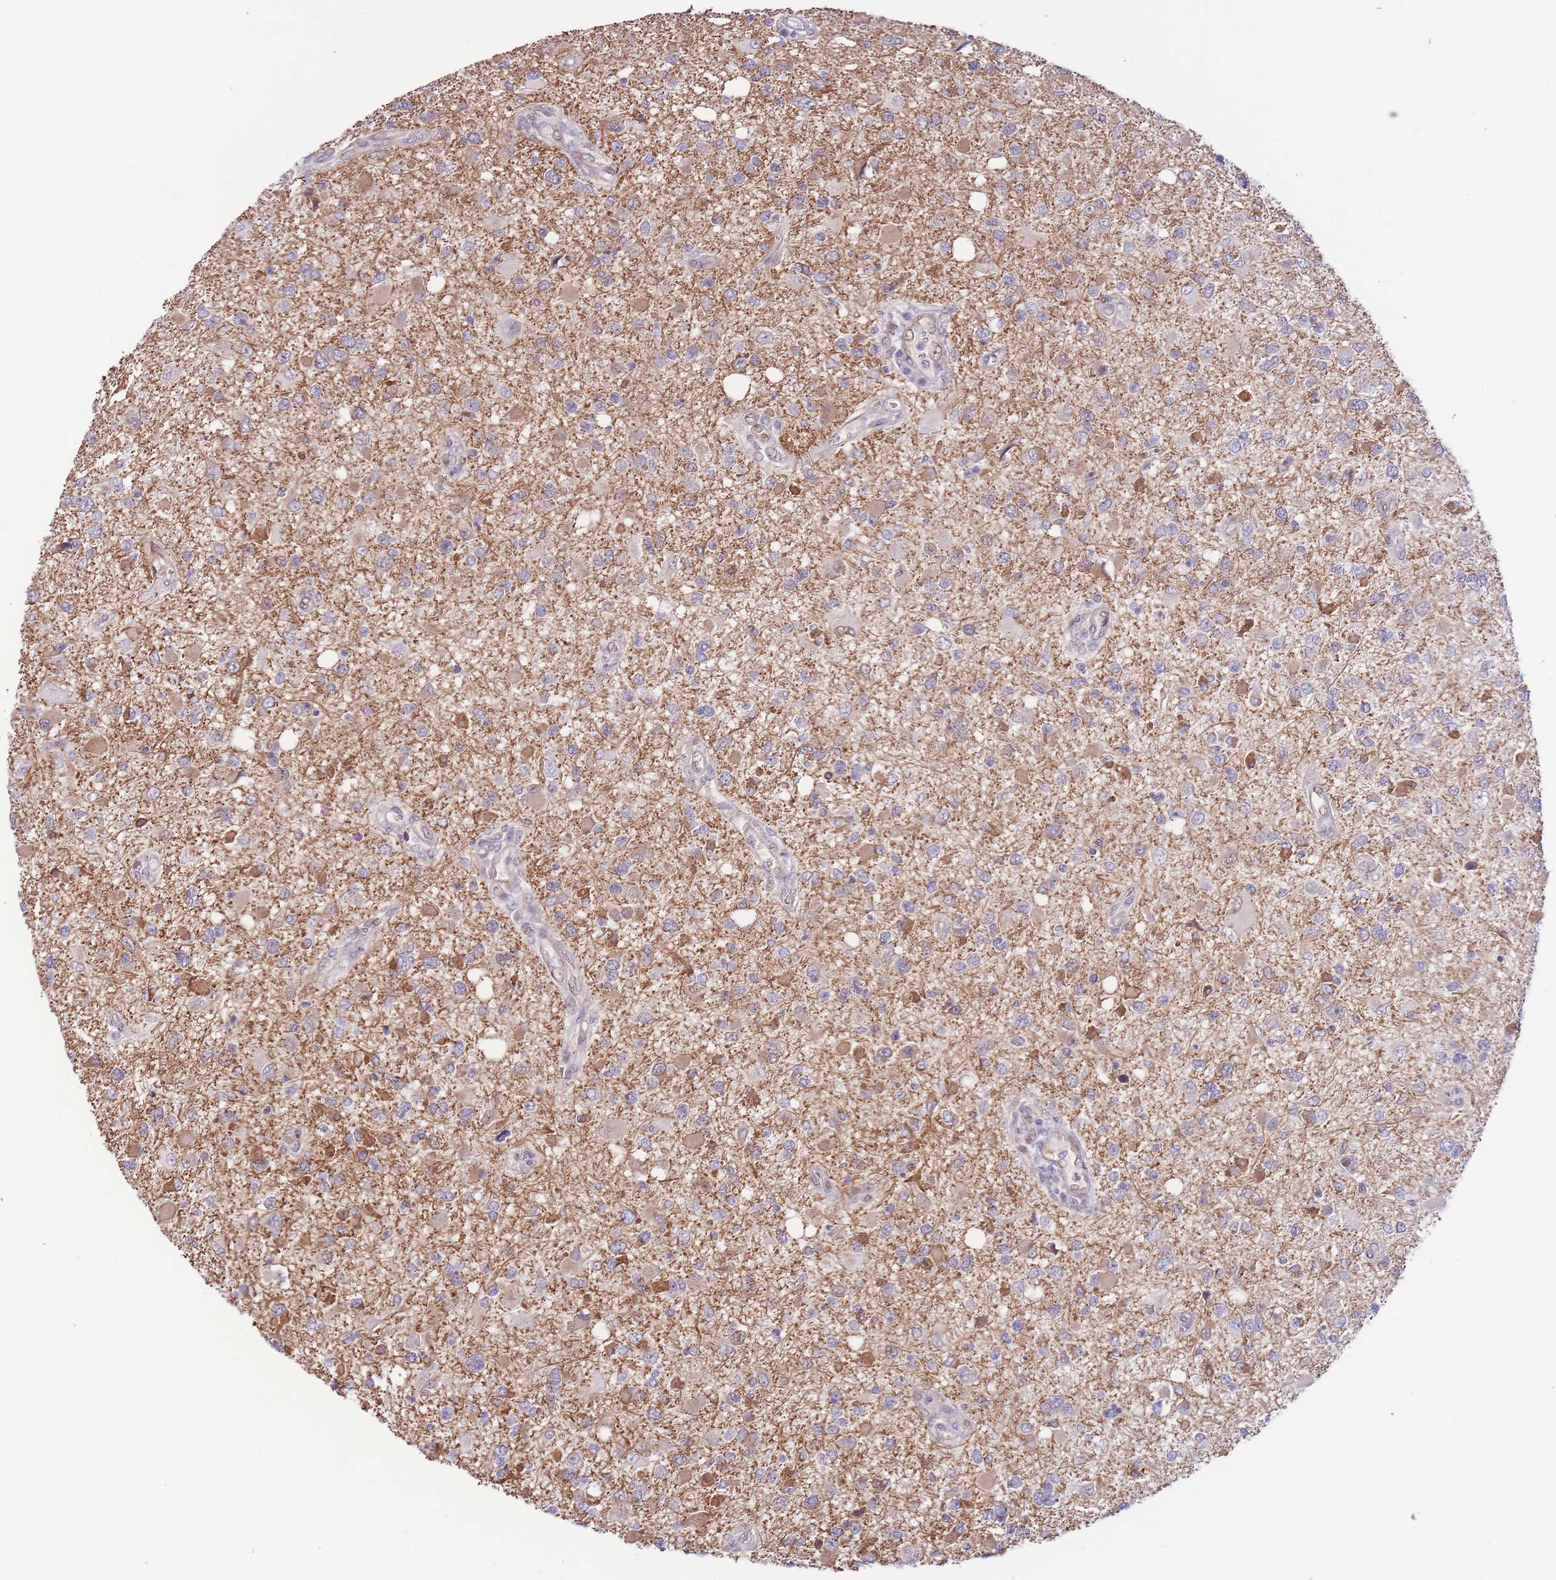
{"staining": {"intensity": "negative", "quantity": "none", "location": "none"}, "tissue": "glioma", "cell_type": "Tumor cells", "image_type": "cancer", "snomed": [{"axis": "morphology", "description": "Glioma, malignant, High grade"}, {"axis": "topography", "description": "Brain"}], "caption": "A photomicrograph of glioma stained for a protein shows no brown staining in tumor cells.", "gene": "C9orf152", "patient": {"sex": "male", "age": 53}}